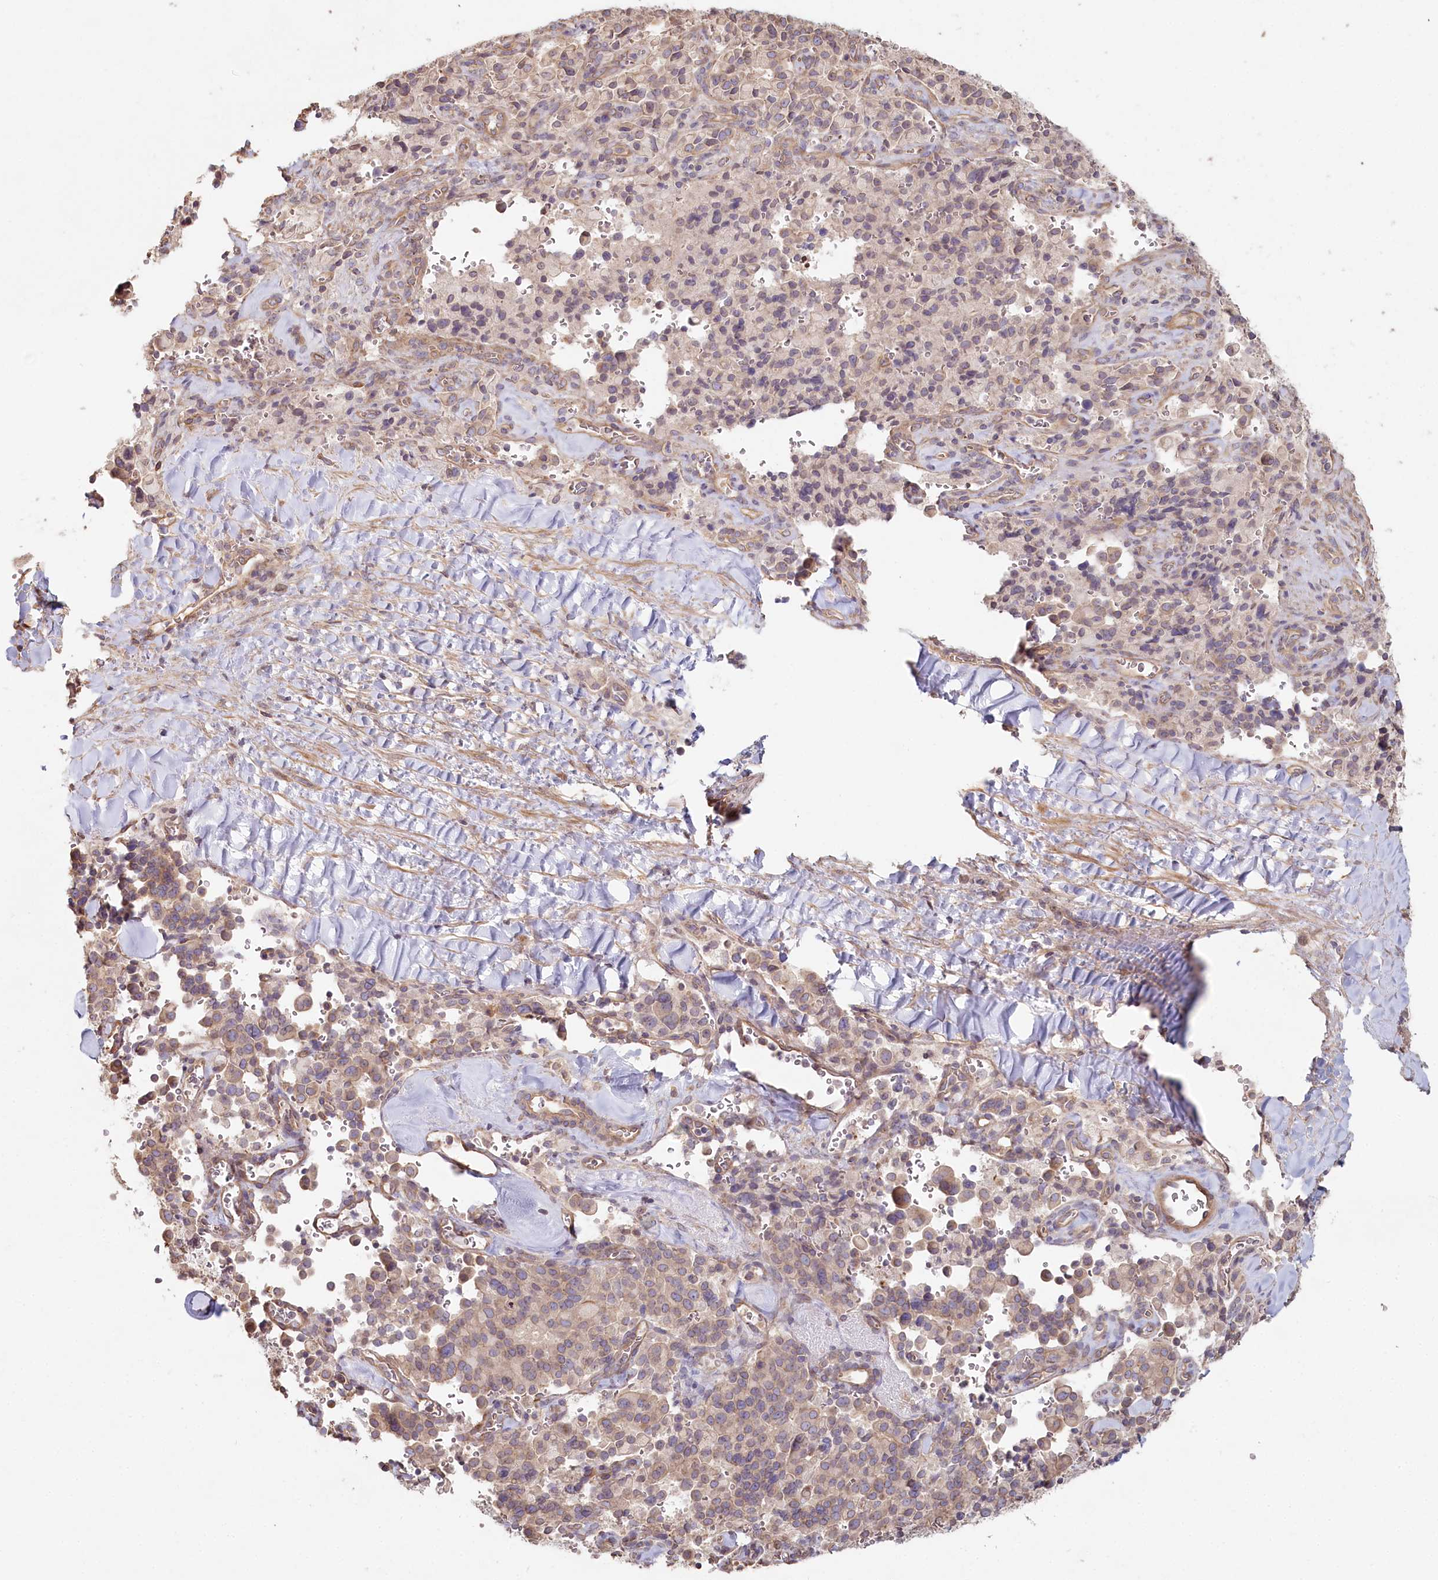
{"staining": {"intensity": "weak", "quantity": "25%-75%", "location": "cytoplasmic/membranous"}, "tissue": "pancreatic cancer", "cell_type": "Tumor cells", "image_type": "cancer", "snomed": [{"axis": "morphology", "description": "Adenocarcinoma, NOS"}, {"axis": "topography", "description": "Pancreas"}], "caption": "Immunohistochemistry (IHC) histopathology image of neoplastic tissue: human pancreatic cancer stained using immunohistochemistry reveals low levels of weak protein expression localized specifically in the cytoplasmic/membranous of tumor cells, appearing as a cytoplasmic/membranous brown color.", "gene": "TCHP", "patient": {"sex": "male", "age": 65}}